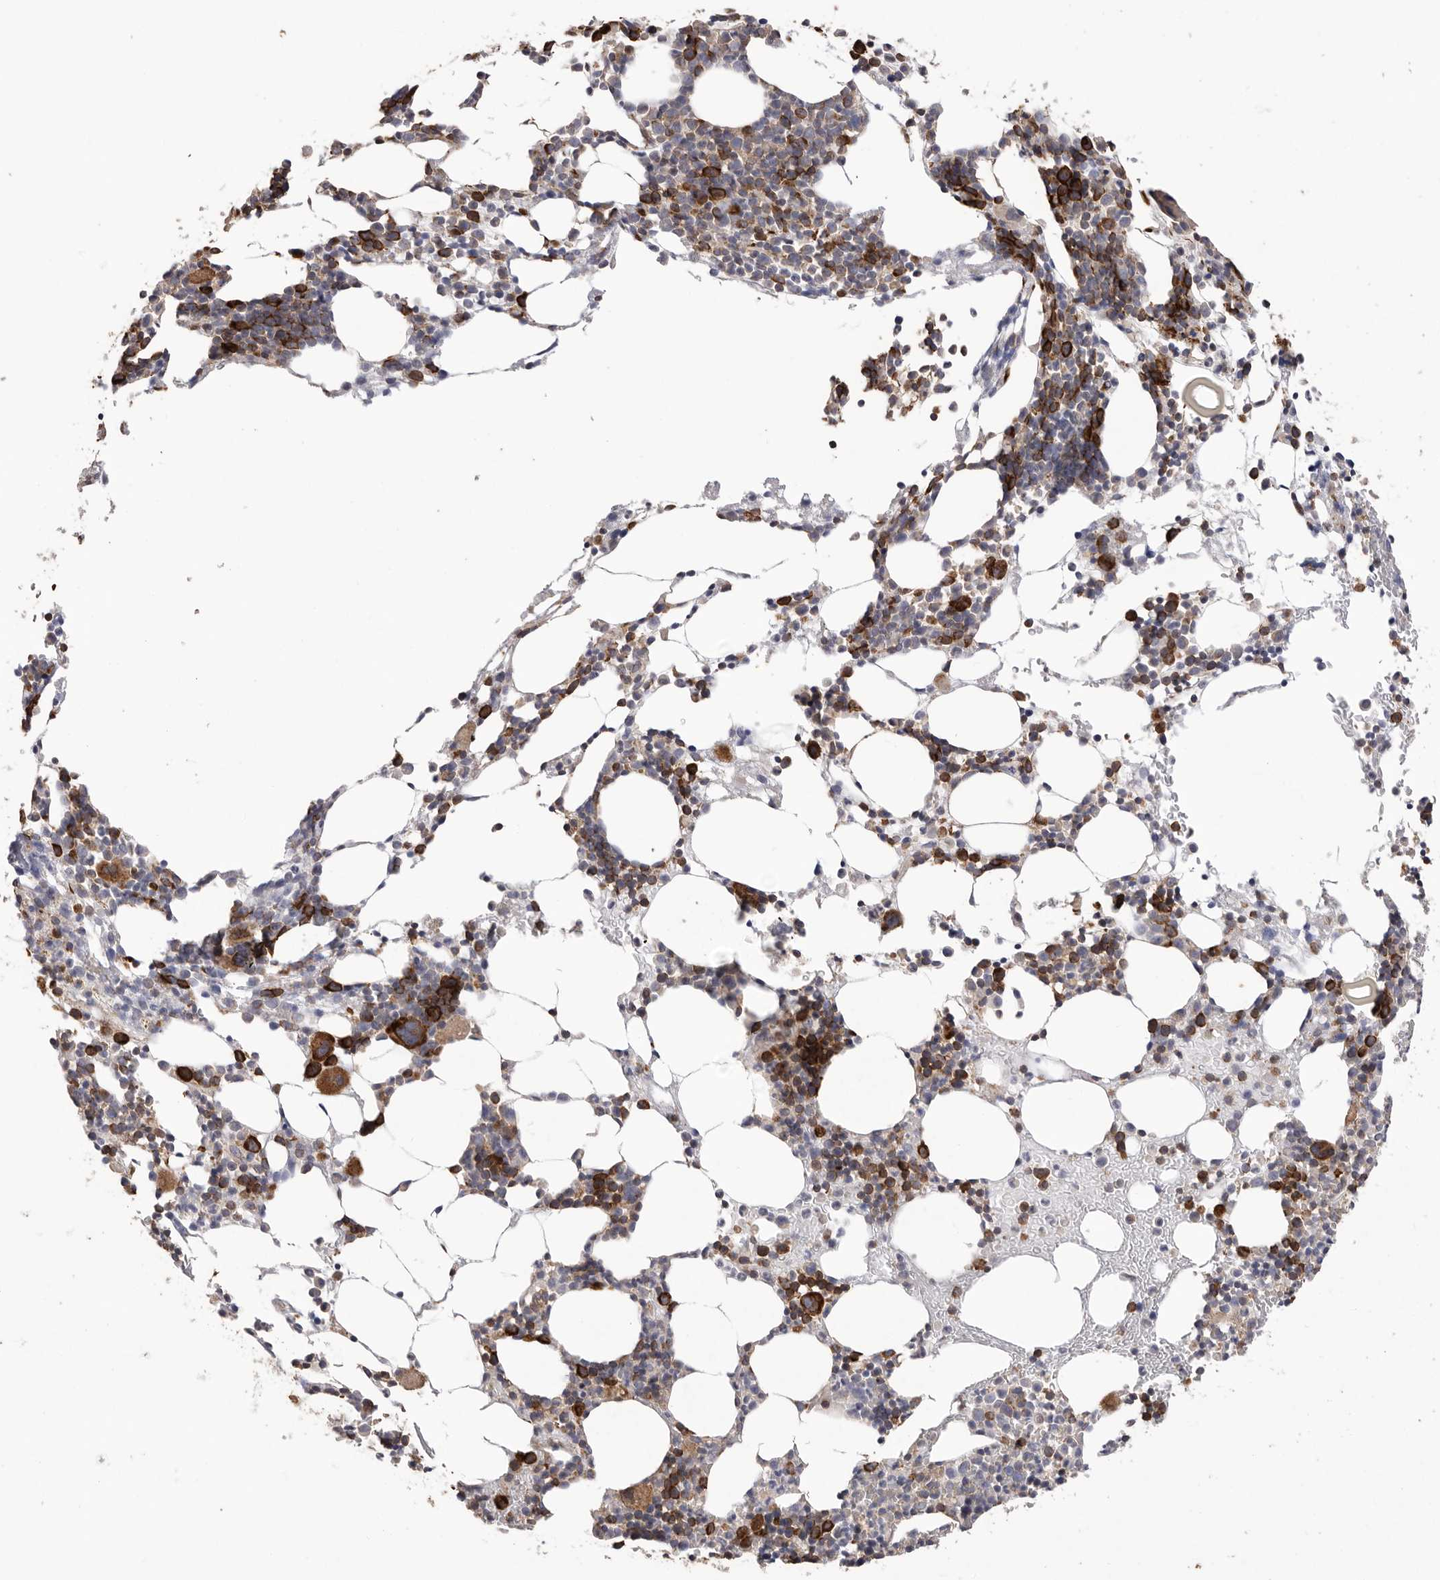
{"staining": {"intensity": "strong", "quantity": "25%-75%", "location": "cytoplasmic/membranous"}, "tissue": "bone marrow", "cell_type": "Hematopoietic cells", "image_type": "normal", "snomed": [{"axis": "morphology", "description": "Normal tissue, NOS"}, {"axis": "morphology", "description": "Inflammation, NOS"}, {"axis": "topography", "description": "Bone marrow"}], "caption": "IHC of normal bone marrow reveals high levels of strong cytoplasmic/membranous staining in about 25%-75% of hematopoietic cells. (IHC, brightfield microscopy, high magnification).", "gene": "SERBP1", "patient": {"sex": "male", "age": 44}}